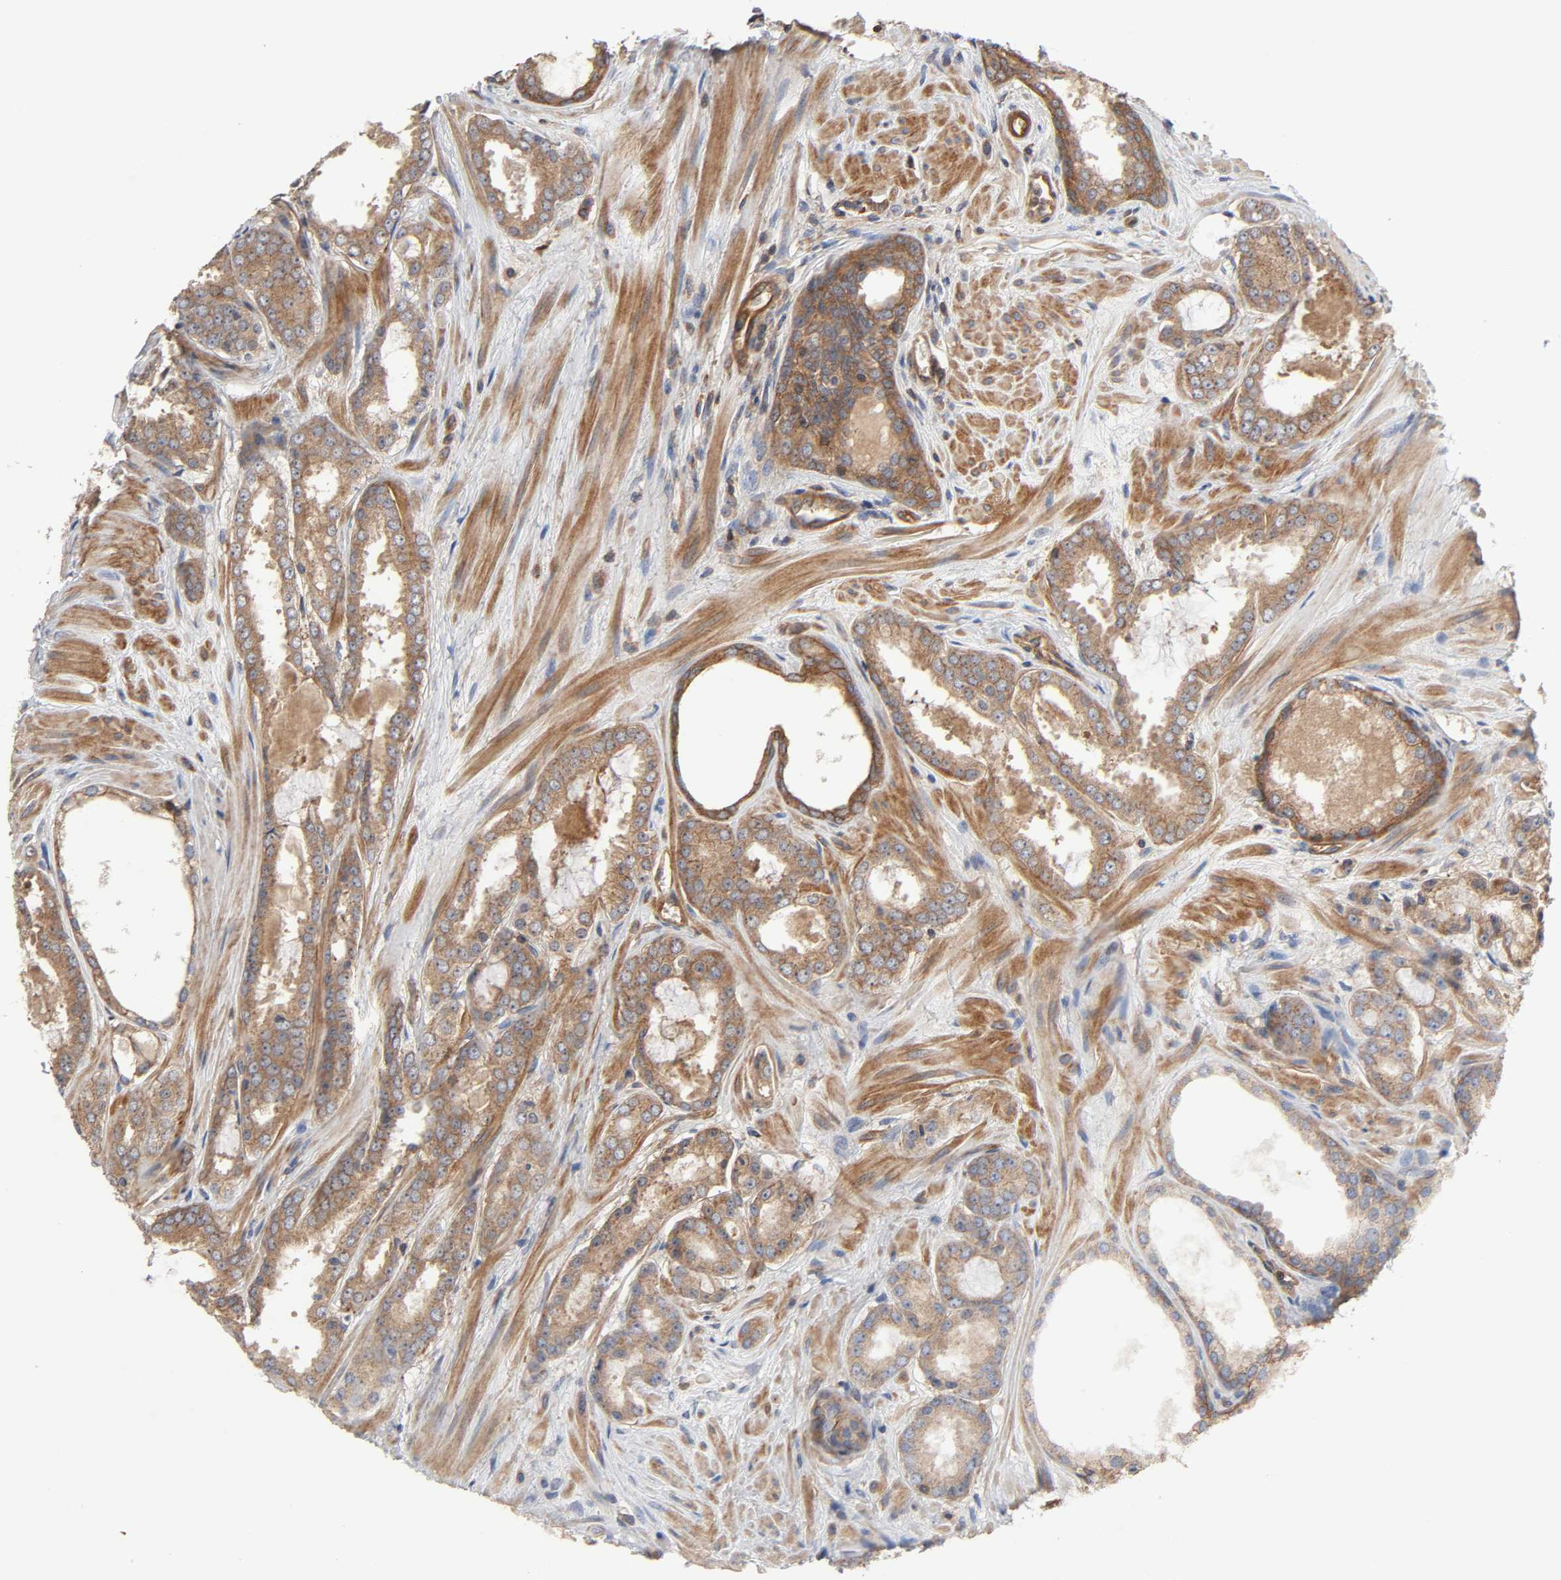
{"staining": {"intensity": "moderate", "quantity": ">75%", "location": "cytoplasmic/membranous"}, "tissue": "prostate cancer", "cell_type": "Tumor cells", "image_type": "cancer", "snomed": [{"axis": "morphology", "description": "Adenocarcinoma, Low grade"}, {"axis": "topography", "description": "Prostate"}], "caption": "IHC micrograph of human prostate cancer (low-grade adenocarcinoma) stained for a protein (brown), which demonstrates medium levels of moderate cytoplasmic/membranous staining in about >75% of tumor cells.", "gene": "LAMTOR2", "patient": {"sex": "male", "age": 57}}